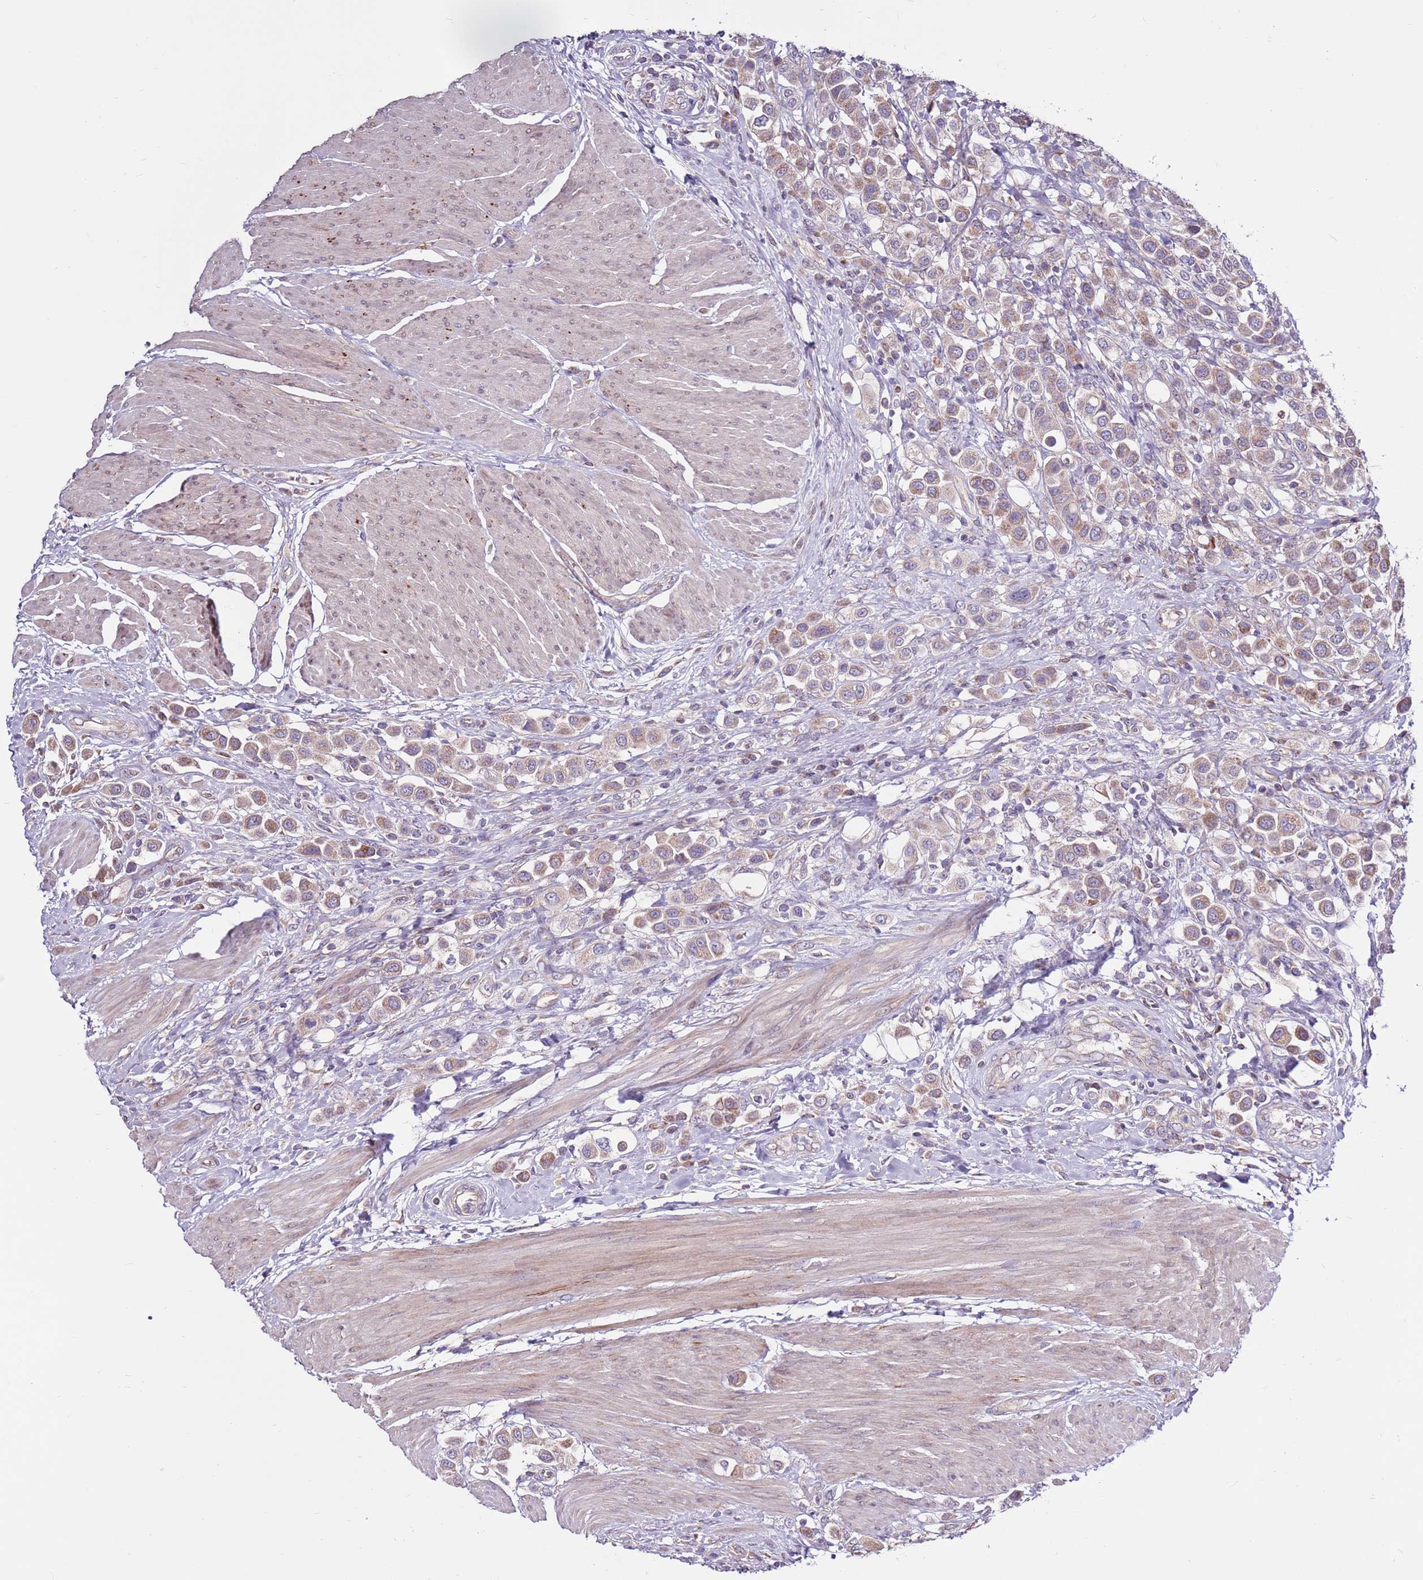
{"staining": {"intensity": "moderate", "quantity": ">75%", "location": "cytoplasmic/membranous"}, "tissue": "urothelial cancer", "cell_type": "Tumor cells", "image_type": "cancer", "snomed": [{"axis": "morphology", "description": "Urothelial carcinoma, High grade"}, {"axis": "topography", "description": "Urinary bladder"}], "caption": "The micrograph displays staining of urothelial carcinoma (high-grade), revealing moderate cytoplasmic/membranous protein positivity (brown color) within tumor cells.", "gene": "SMG1", "patient": {"sex": "male", "age": 50}}